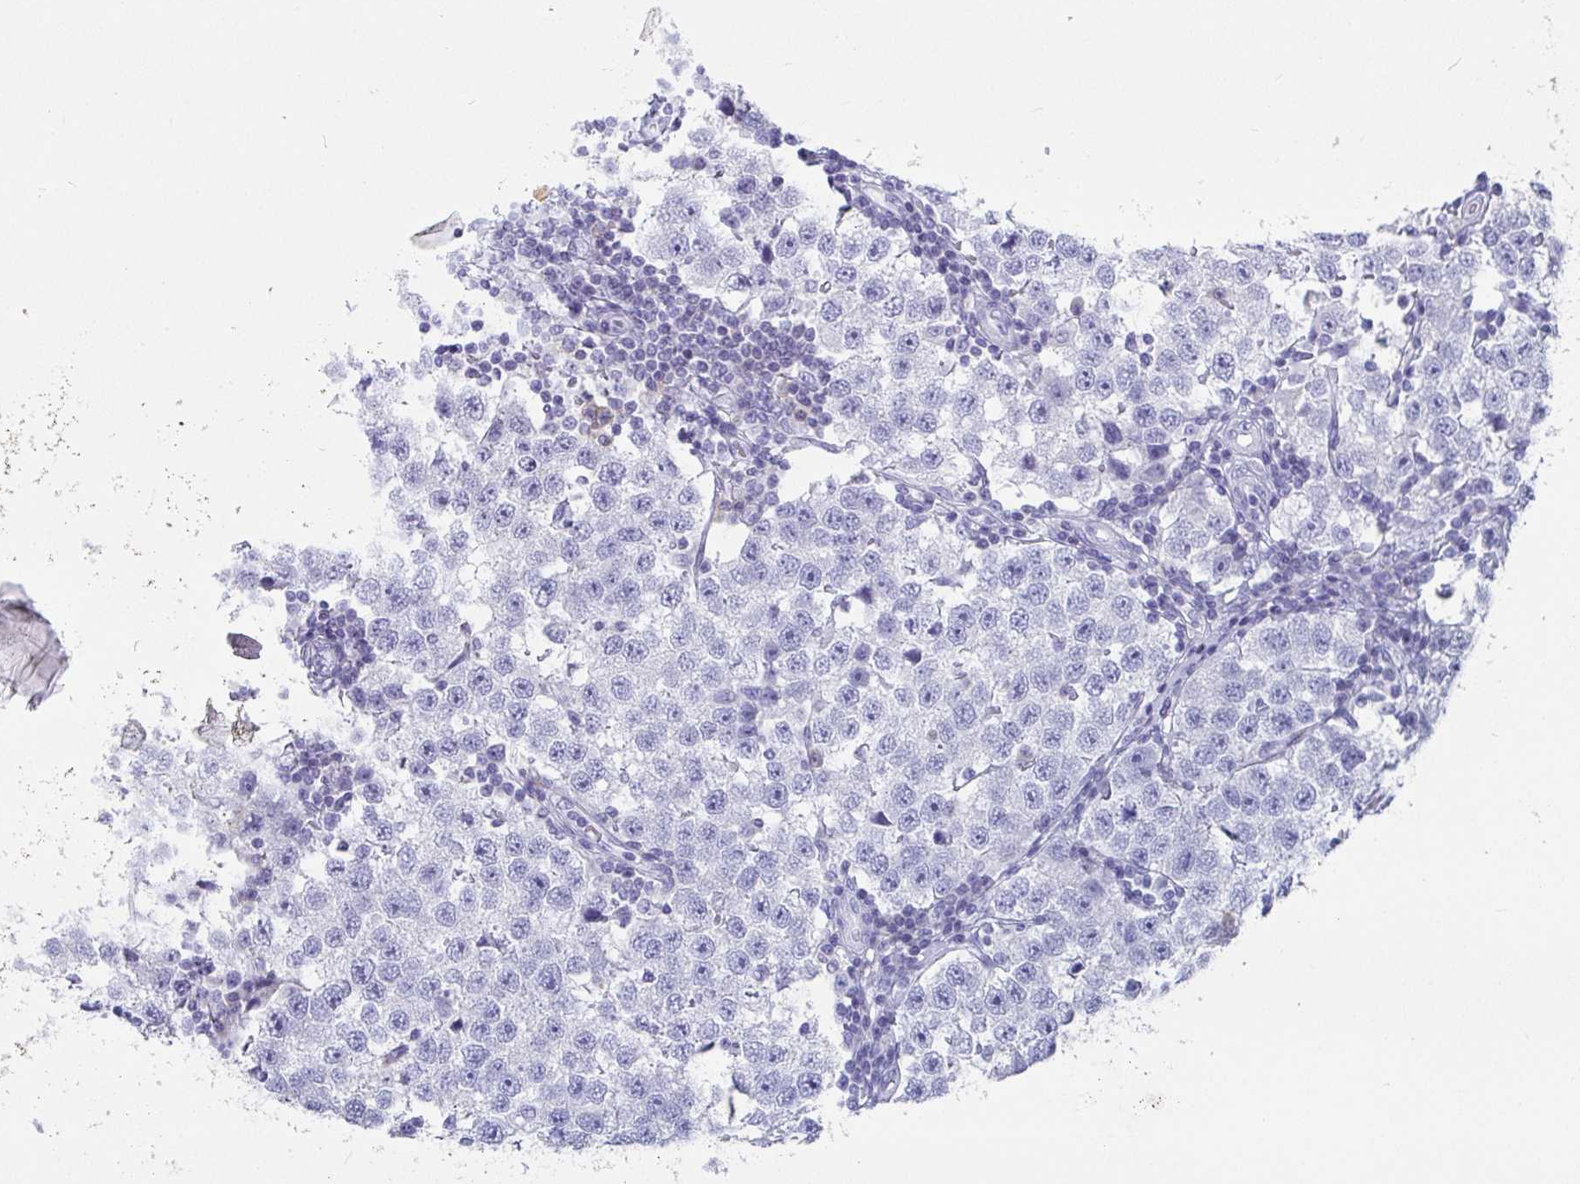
{"staining": {"intensity": "negative", "quantity": "none", "location": "none"}, "tissue": "testis cancer", "cell_type": "Tumor cells", "image_type": "cancer", "snomed": [{"axis": "morphology", "description": "Seminoma, NOS"}, {"axis": "topography", "description": "Testis"}], "caption": "Immunohistochemistry of testis seminoma displays no staining in tumor cells. (Brightfield microscopy of DAB IHC at high magnification).", "gene": "PLA2G1B", "patient": {"sex": "male", "age": 34}}